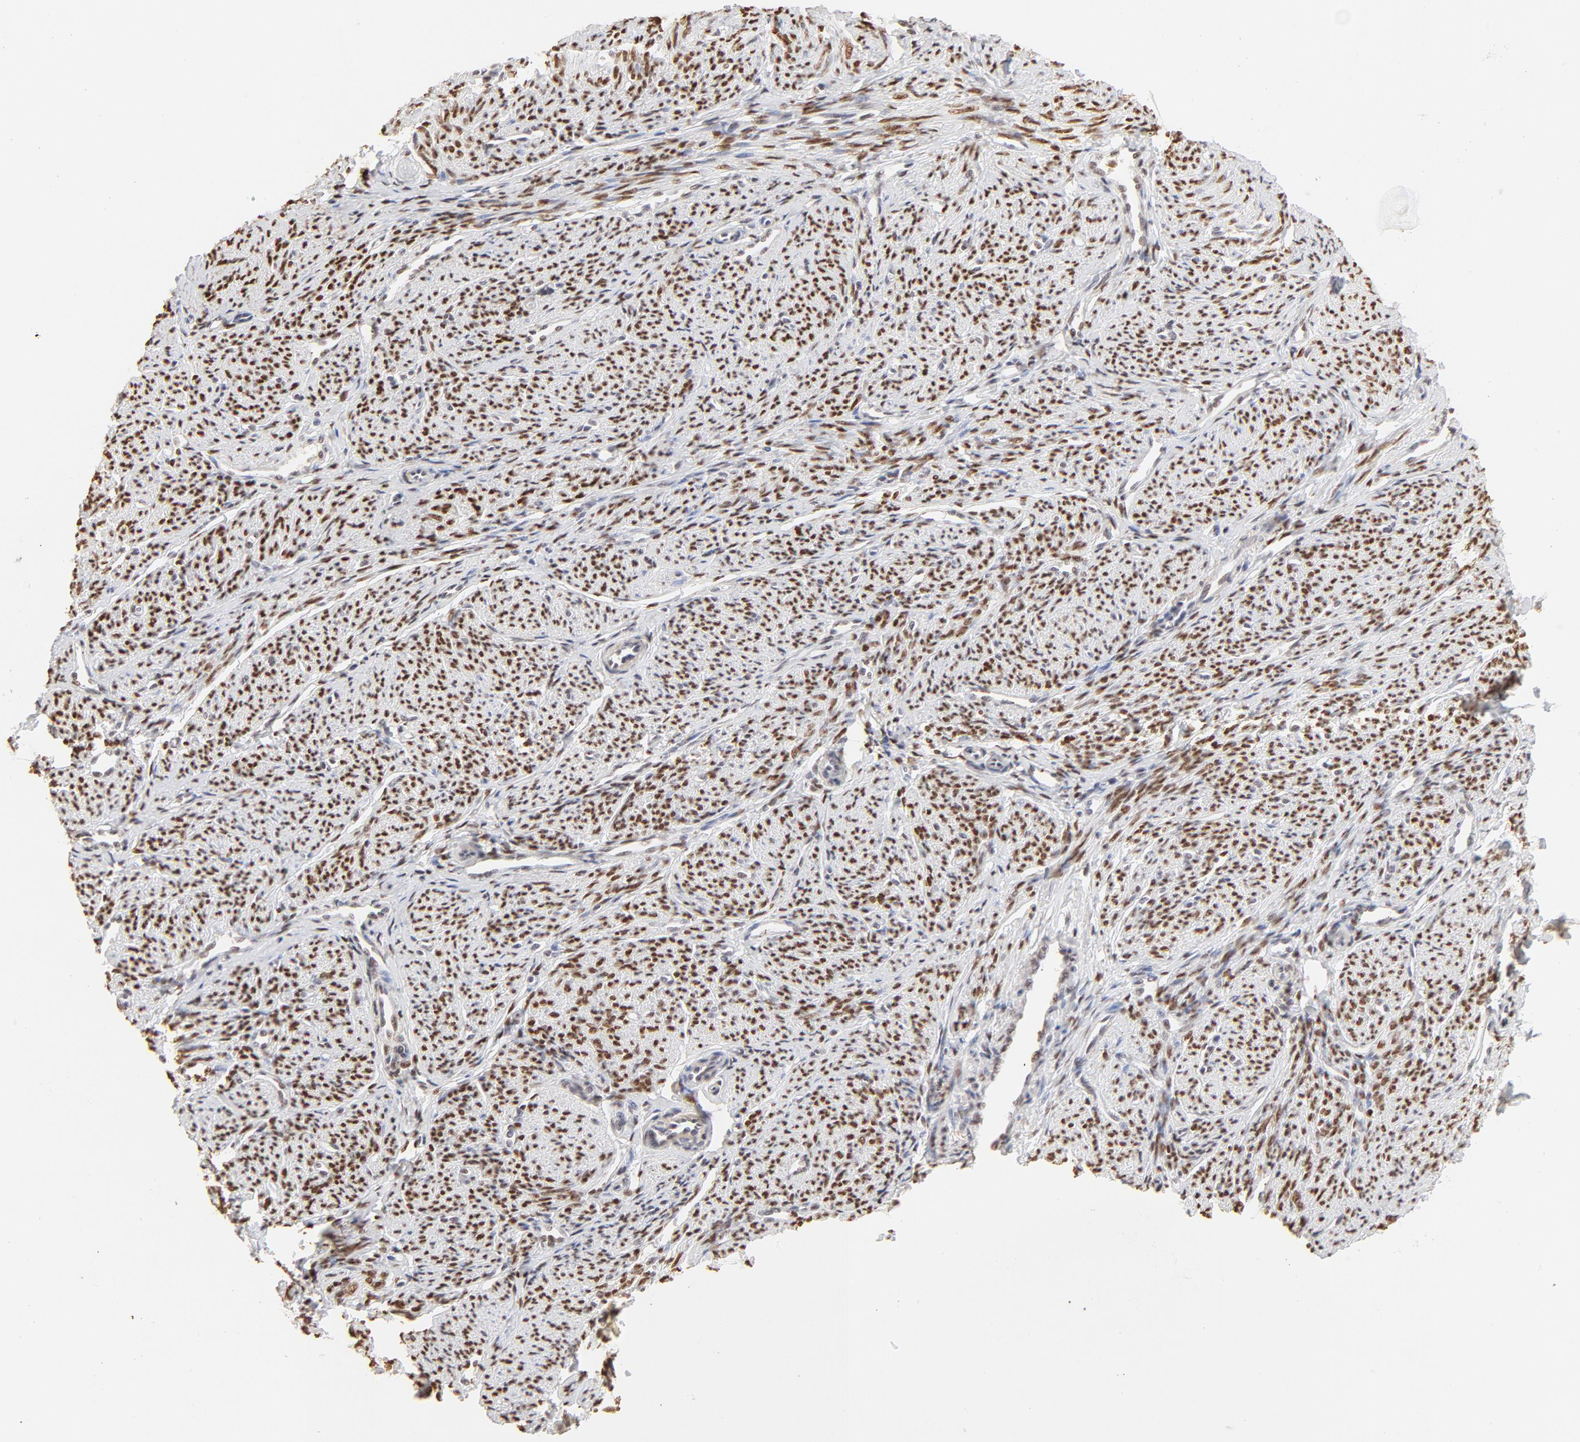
{"staining": {"intensity": "strong", "quantity": ">75%", "location": "nuclear"}, "tissue": "smooth muscle", "cell_type": "Smooth muscle cells", "image_type": "normal", "snomed": [{"axis": "morphology", "description": "Normal tissue, NOS"}, {"axis": "topography", "description": "Smooth muscle"}], "caption": "Immunohistochemical staining of benign human smooth muscle exhibits strong nuclear protein expression in approximately >75% of smooth muscle cells. Nuclei are stained in blue.", "gene": "PBX1", "patient": {"sex": "female", "age": 65}}